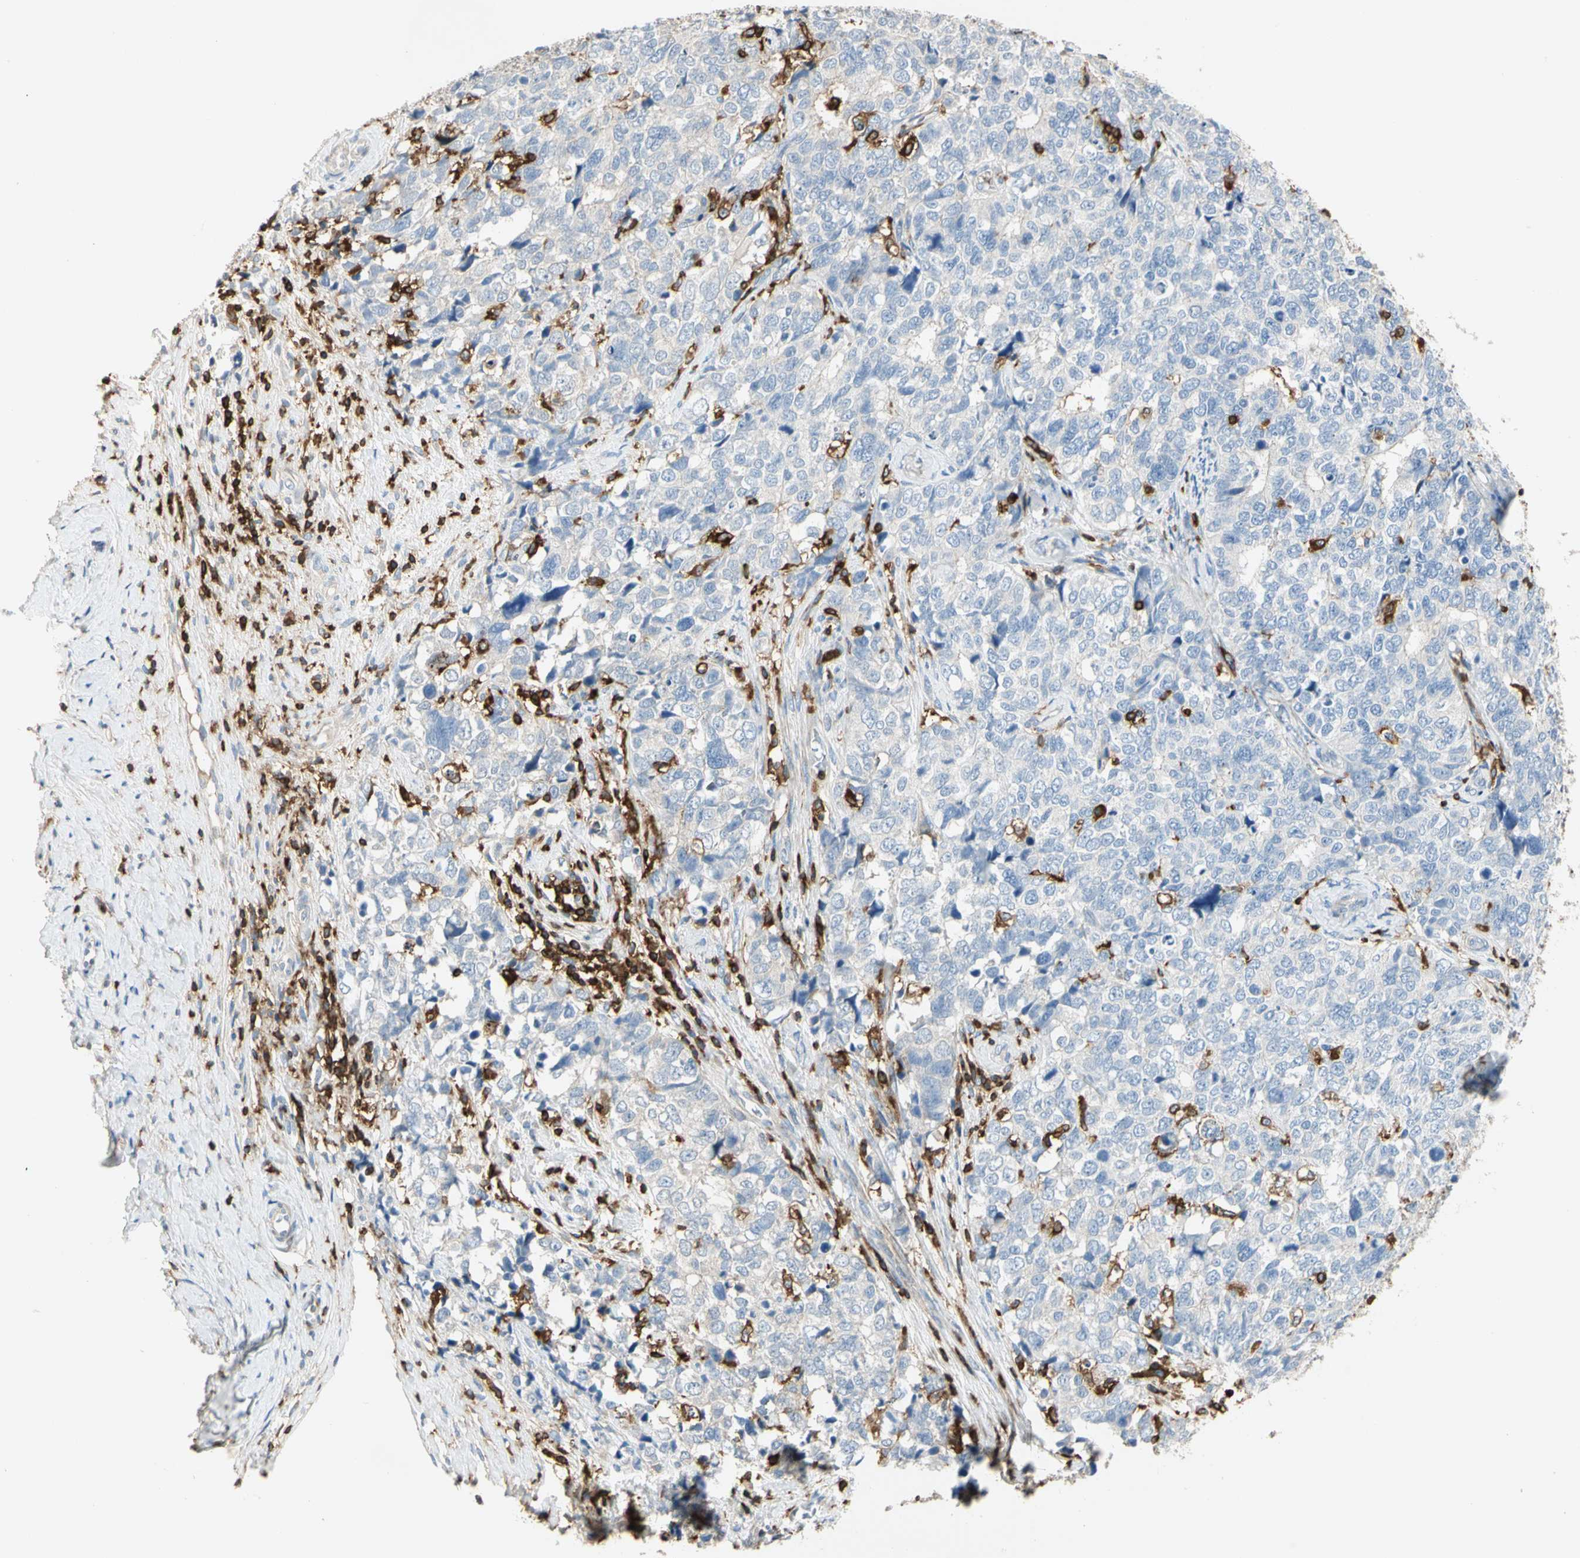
{"staining": {"intensity": "negative", "quantity": "none", "location": "none"}, "tissue": "cervical cancer", "cell_type": "Tumor cells", "image_type": "cancer", "snomed": [{"axis": "morphology", "description": "Squamous cell carcinoma, NOS"}, {"axis": "topography", "description": "Cervix"}], "caption": "Tumor cells are negative for protein expression in human cervical cancer (squamous cell carcinoma).", "gene": "FMNL1", "patient": {"sex": "female", "age": 63}}